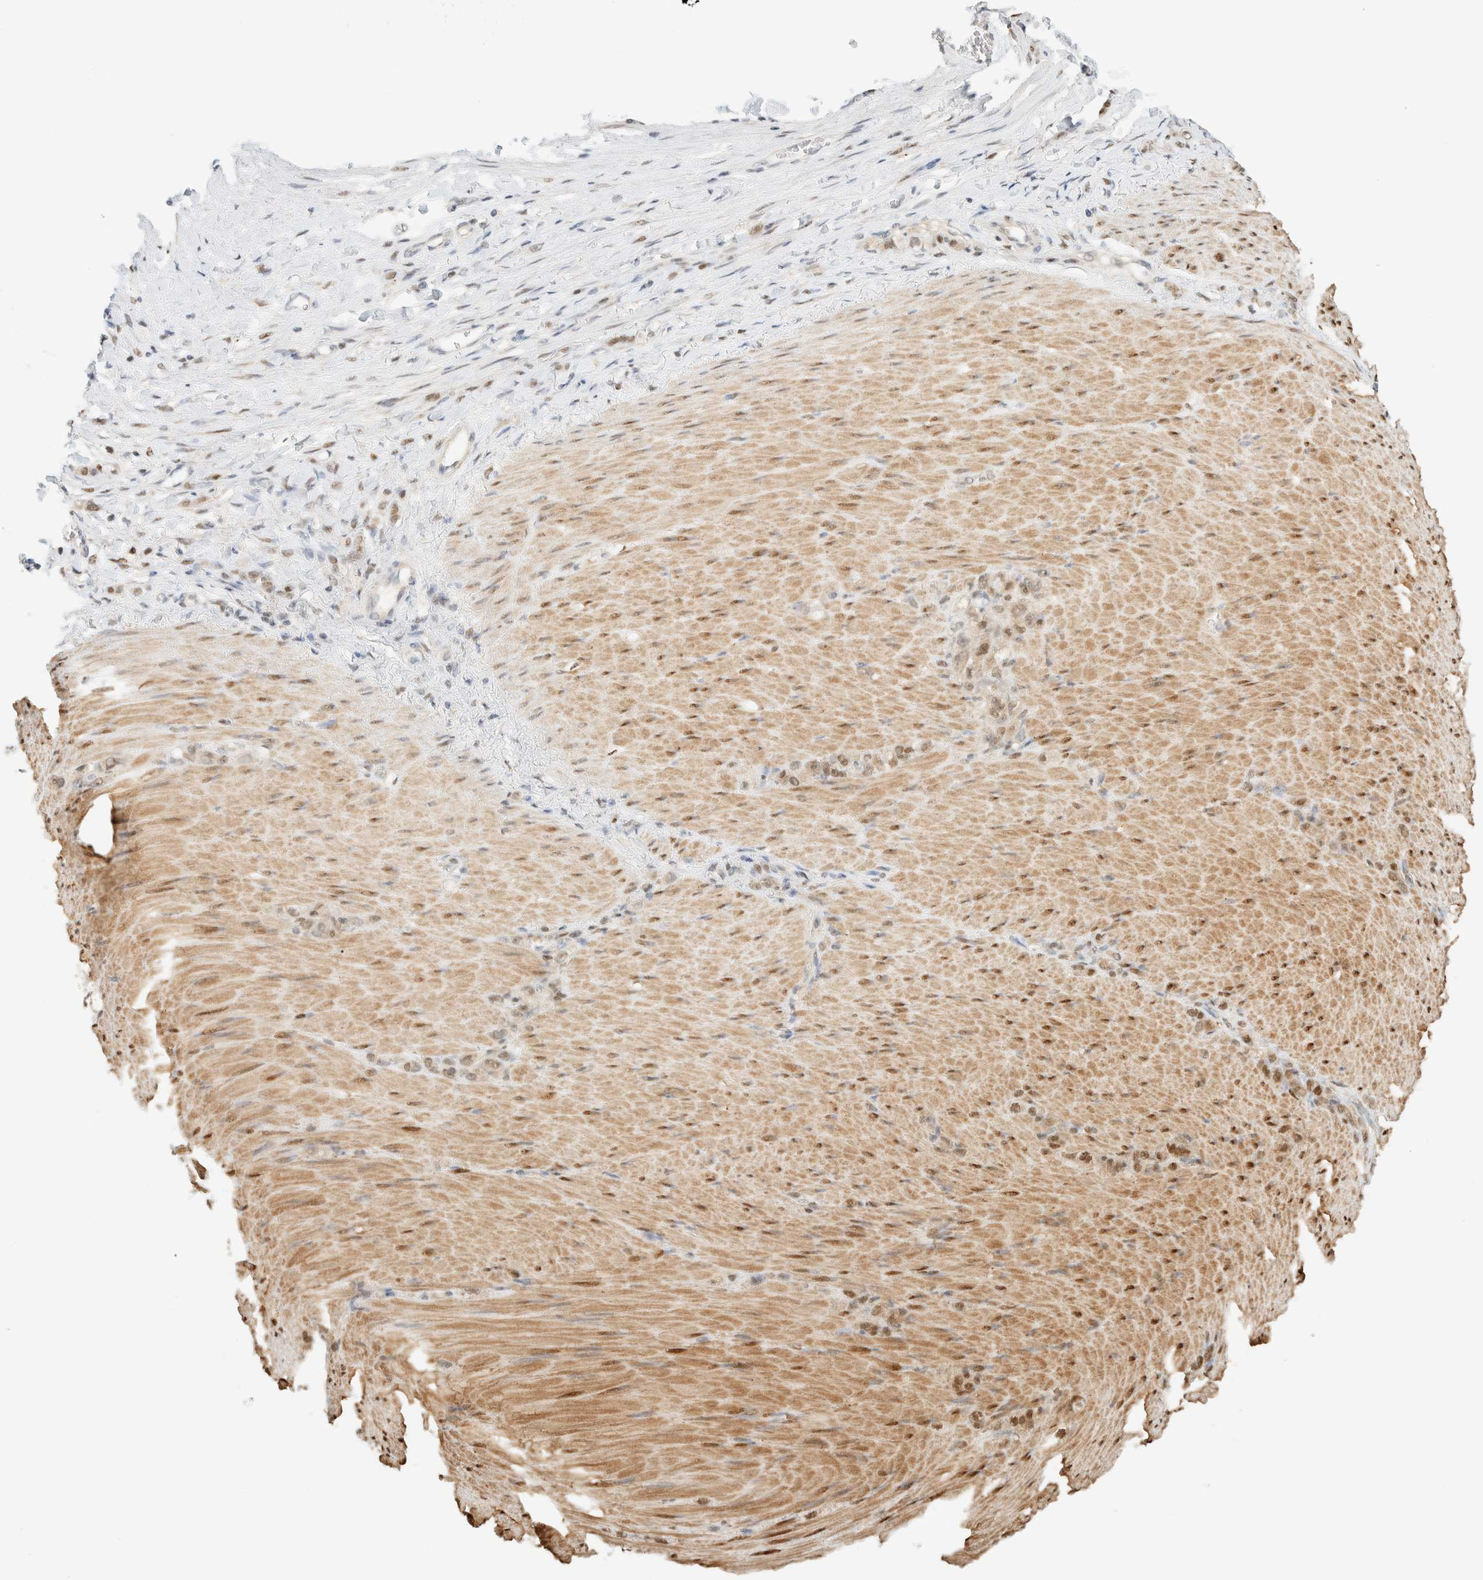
{"staining": {"intensity": "moderate", "quantity": "25%-75%", "location": "nuclear"}, "tissue": "stomach cancer", "cell_type": "Tumor cells", "image_type": "cancer", "snomed": [{"axis": "morphology", "description": "Normal tissue, NOS"}, {"axis": "morphology", "description": "Adenocarcinoma, NOS"}, {"axis": "topography", "description": "Stomach"}], "caption": "Immunohistochemical staining of adenocarcinoma (stomach) exhibits medium levels of moderate nuclear positivity in approximately 25%-75% of tumor cells. The staining was performed using DAB (3,3'-diaminobenzidine), with brown indicating positive protein expression. Nuclei are stained blue with hematoxylin.", "gene": "ZBTB37", "patient": {"sex": "male", "age": 82}}